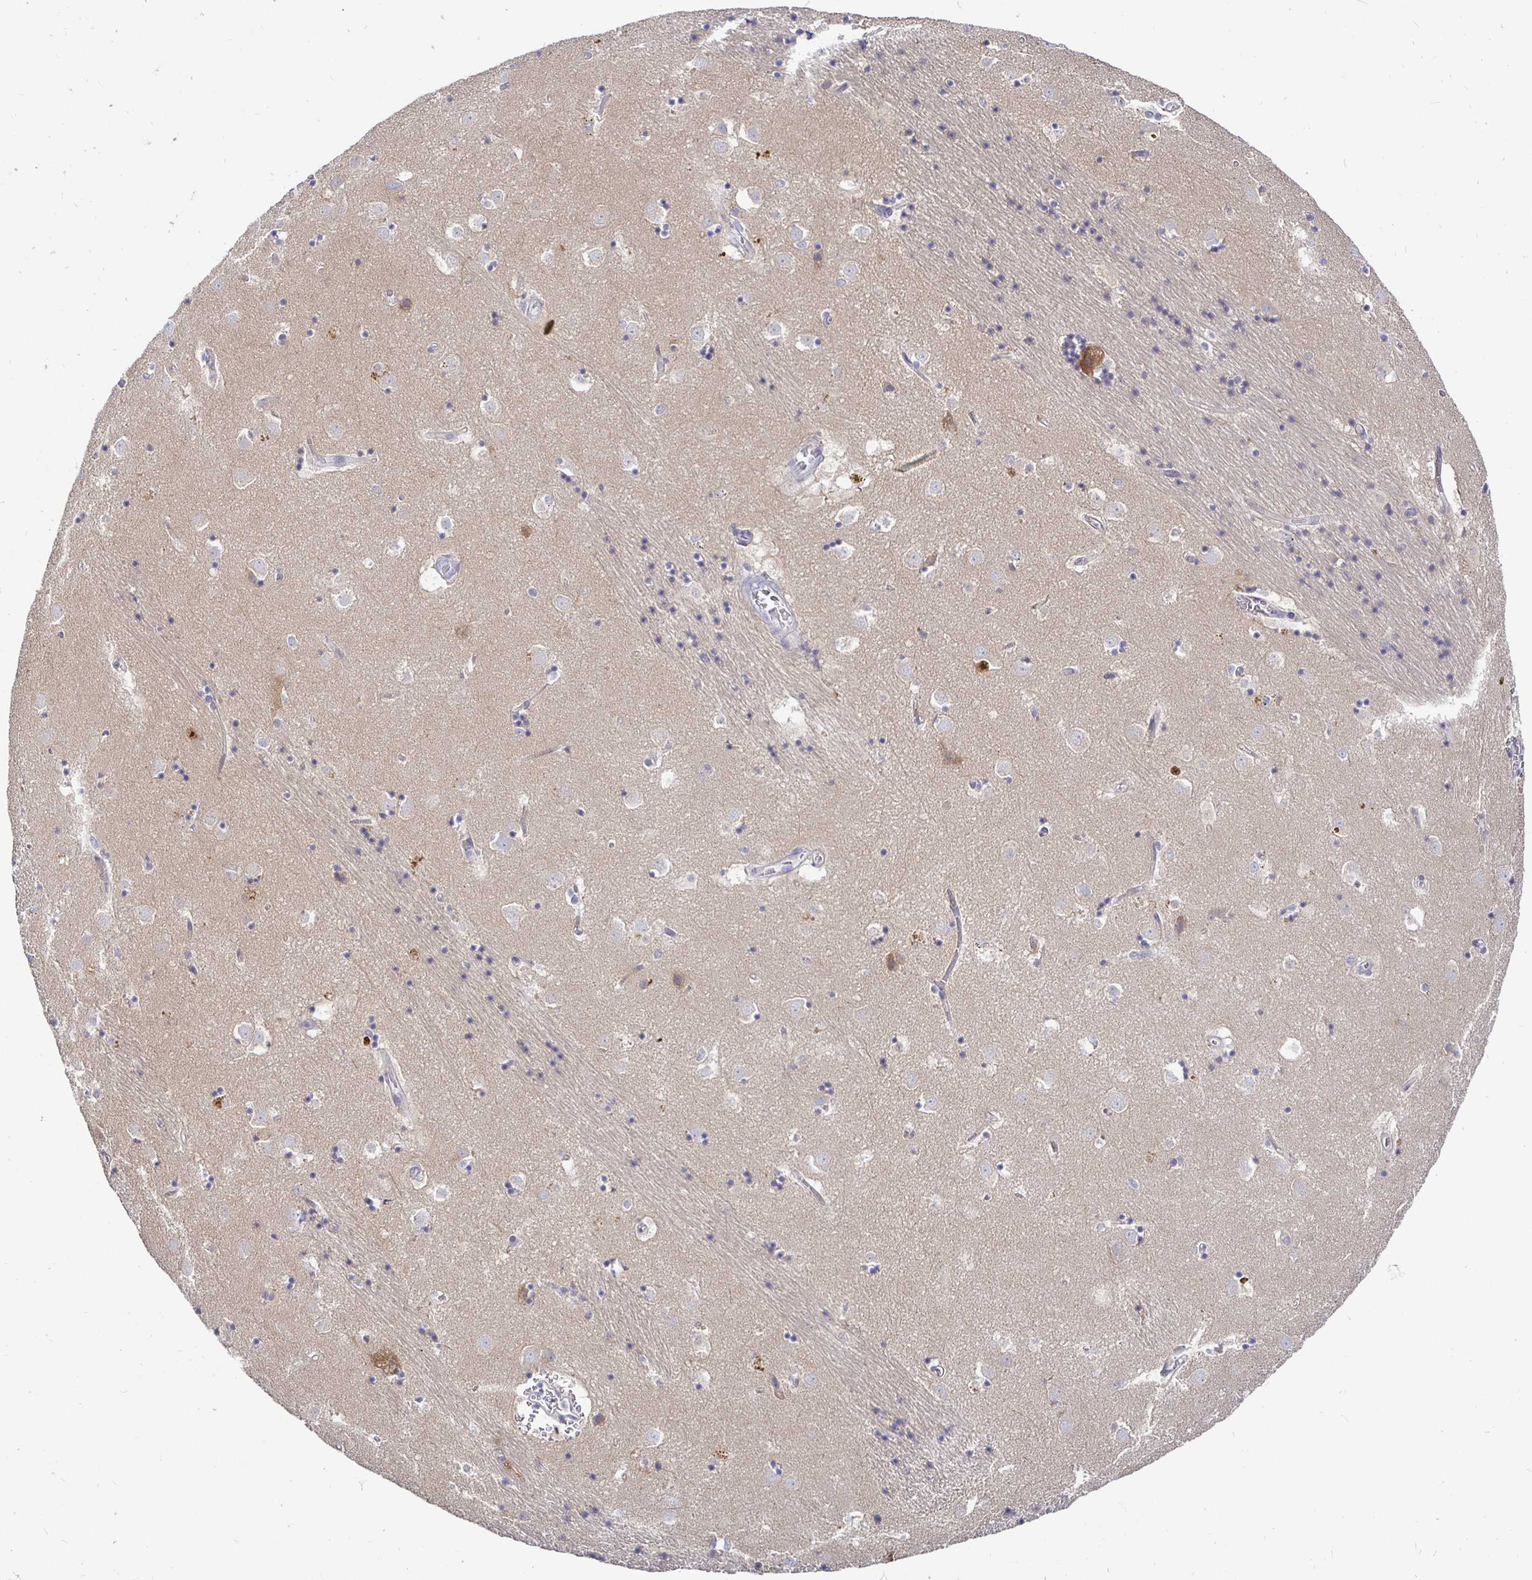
{"staining": {"intensity": "negative", "quantity": "none", "location": "none"}, "tissue": "caudate", "cell_type": "Glial cells", "image_type": "normal", "snomed": [{"axis": "morphology", "description": "Normal tissue, NOS"}, {"axis": "topography", "description": "Lateral ventricle wall"}], "caption": "Immunohistochemistry of unremarkable caudate shows no expression in glial cells.", "gene": "KIF21A", "patient": {"sex": "male", "age": 58}}